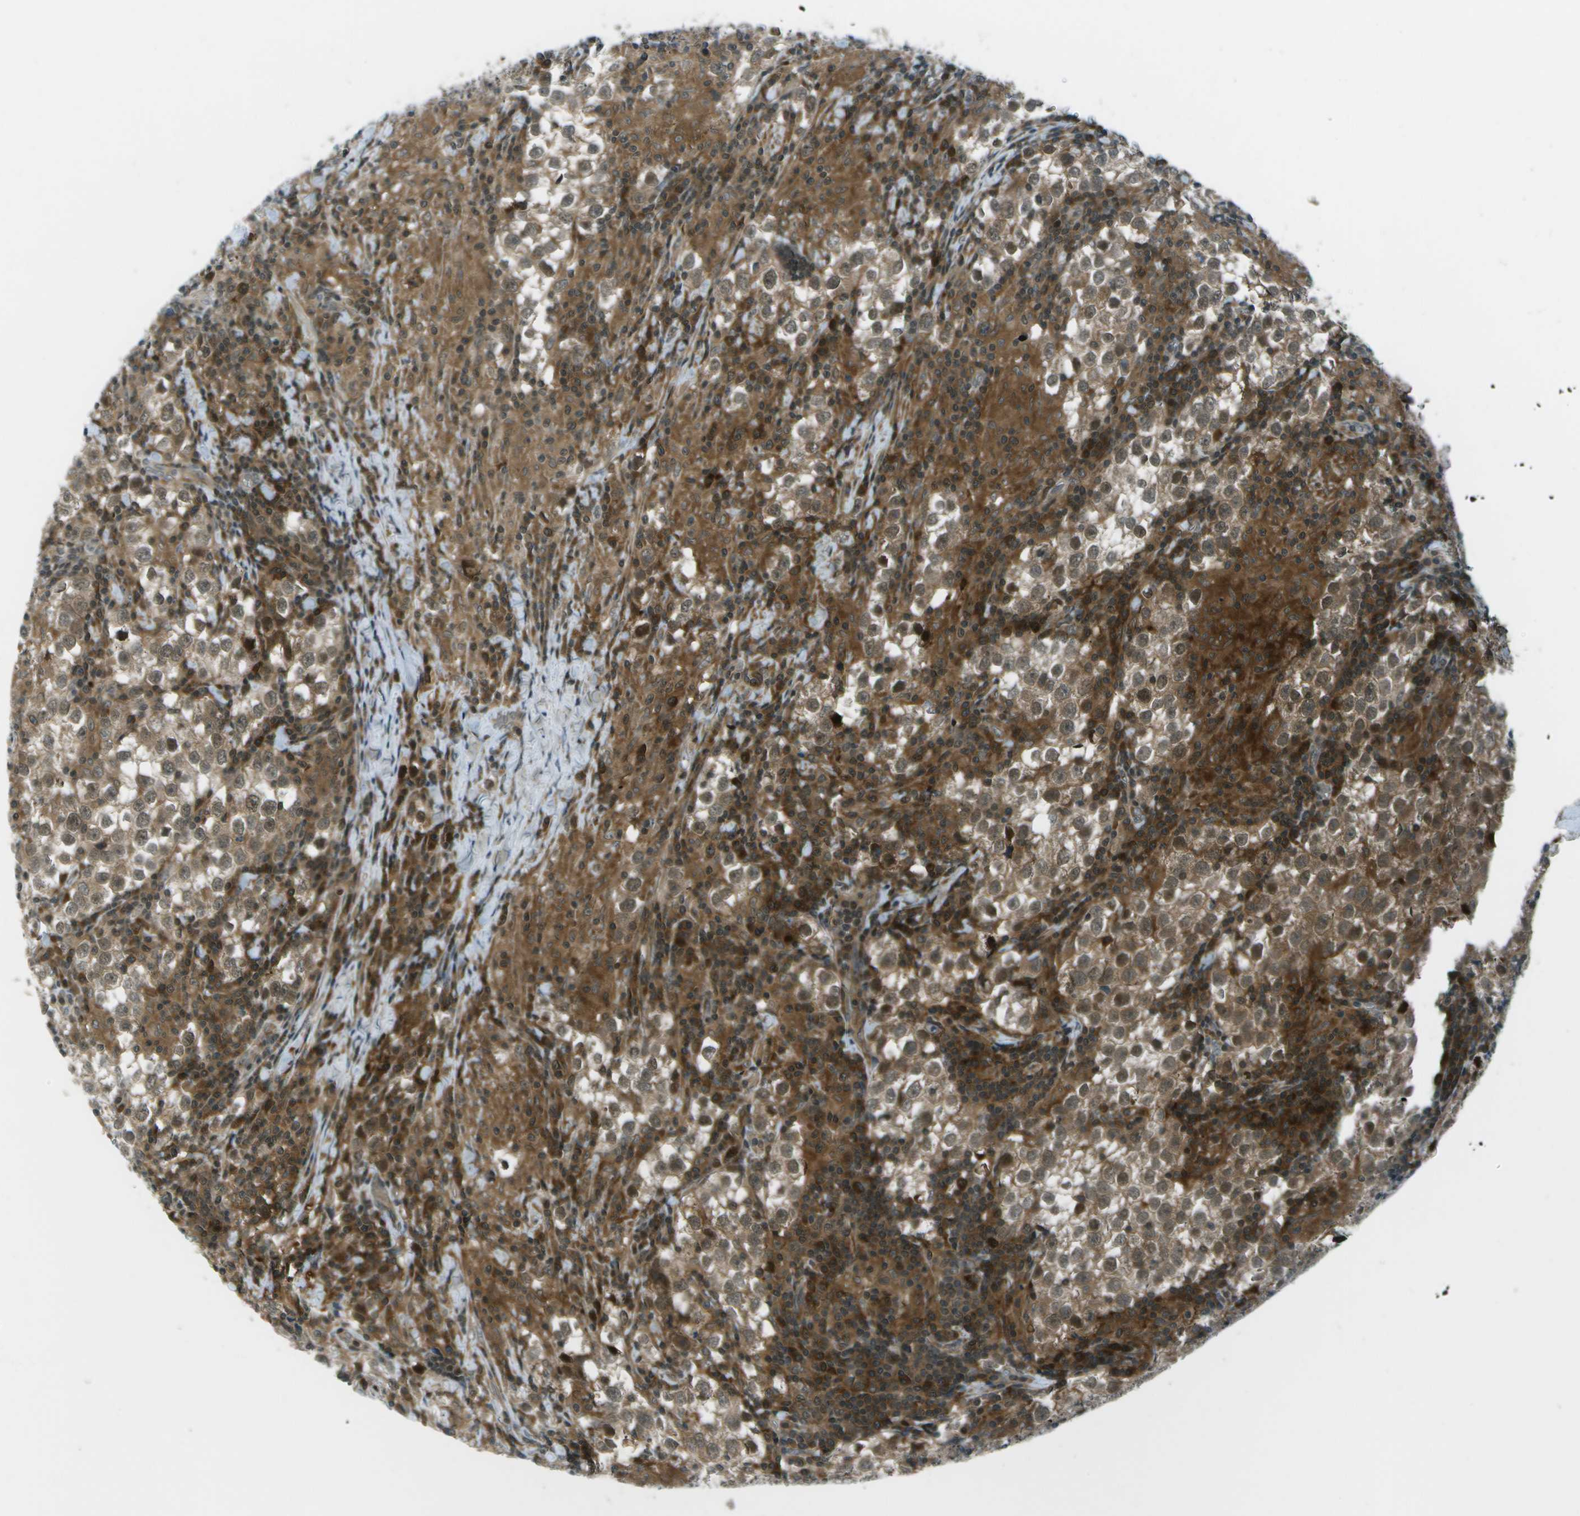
{"staining": {"intensity": "moderate", "quantity": ">75%", "location": "cytoplasmic/membranous,nuclear"}, "tissue": "testis cancer", "cell_type": "Tumor cells", "image_type": "cancer", "snomed": [{"axis": "morphology", "description": "Seminoma, NOS"}, {"axis": "morphology", "description": "Carcinoma, Embryonal, NOS"}, {"axis": "topography", "description": "Testis"}], "caption": "Tumor cells reveal moderate cytoplasmic/membranous and nuclear positivity in approximately >75% of cells in testis cancer.", "gene": "TMEM19", "patient": {"sex": "male", "age": 36}}